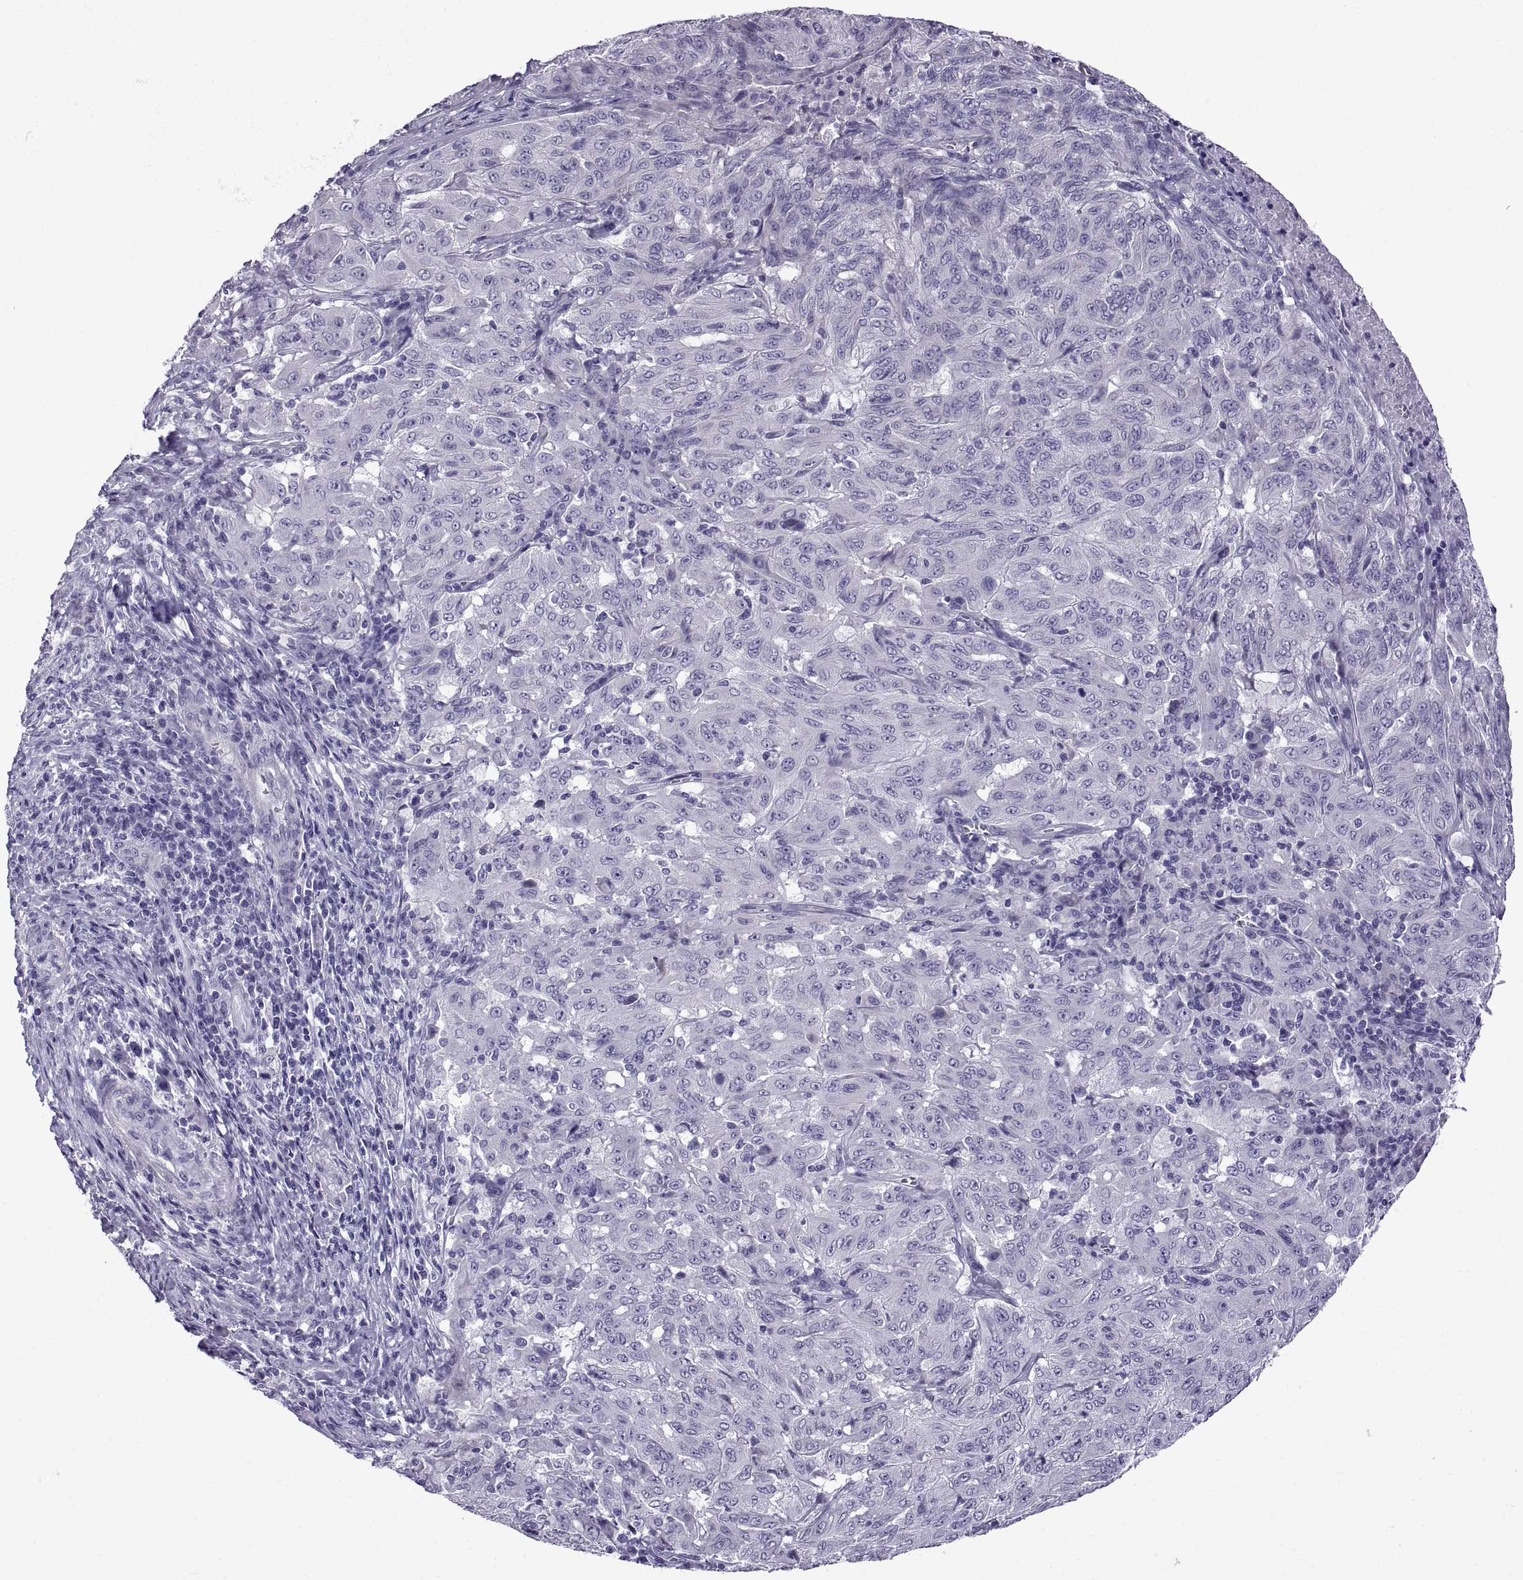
{"staining": {"intensity": "negative", "quantity": "none", "location": "none"}, "tissue": "pancreatic cancer", "cell_type": "Tumor cells", "image_type": "cancer", "snomed": [{"axis": "morphology", "description": "Adenocarcinoma, NOS"}, {"axis": "topography", "description": "Pancreas"}], "caption": "High power microscopy histopathology image of an IHC image of pancreatic cancer (adenocarcinoma), revealing no significant positivity in tumor cells.", "gene": "SPDYE1", "patient": {"sex": "male", "age": 63}}